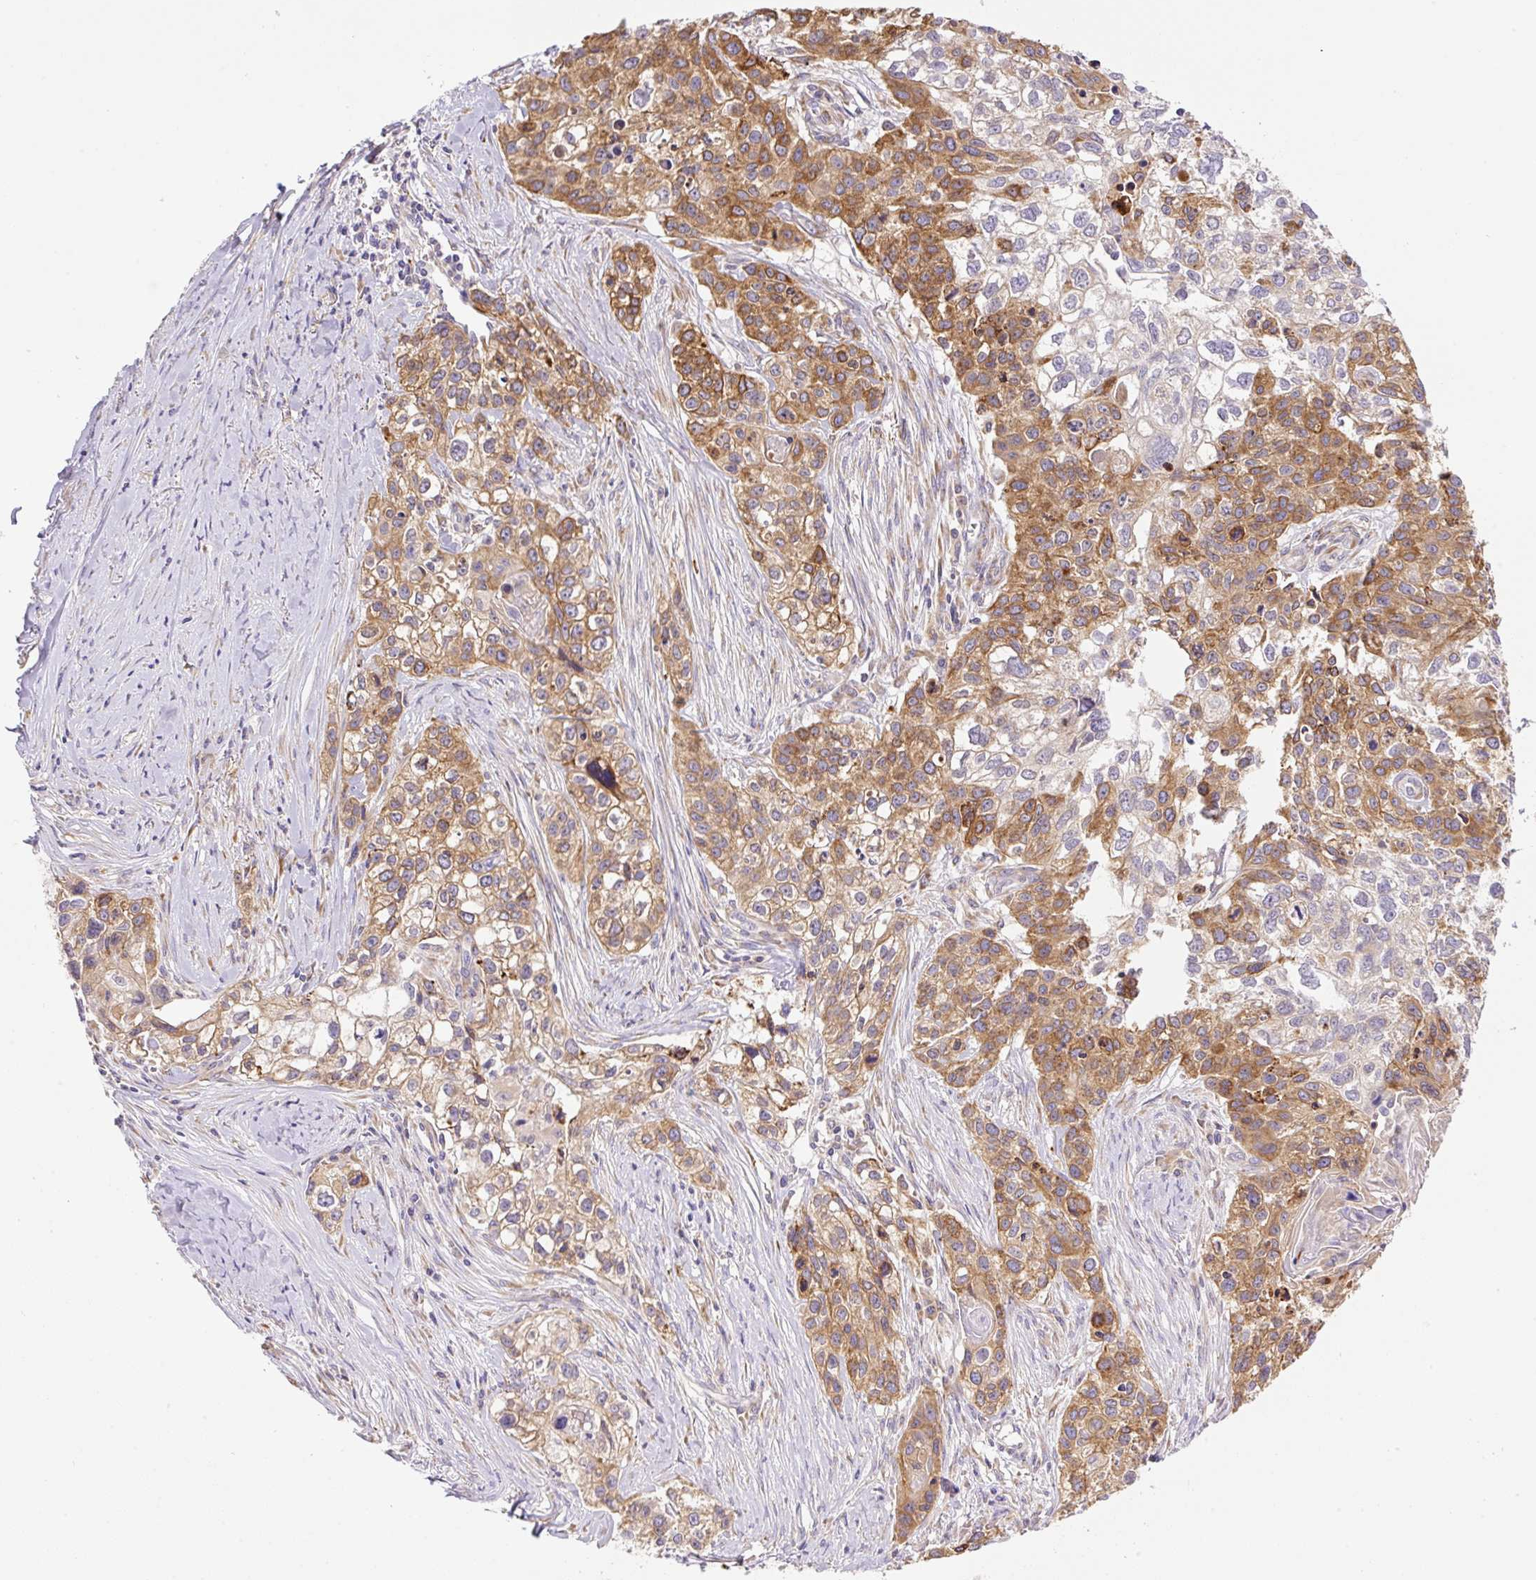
{"staining": {"intensity": "moderate", "quantity": ">75%", "location": "cytoplasmic/membranous"}, "tissue": "lung cancer", "cell_type": "Tumor cells", "image_type": "cancer", "snomed": [{"axis": "morphology", "description": "Squamous cell carcinoma, NOS"}, {"axis": "topography", "description": "Lung"}], "caption": "The immunohistochemical stain labels moderate cytoplasmic/membranous staining in tumor cells of lung cancer (squamous cell carcinoma) tissue.", "gene": "POFUT1", "patient": {"sex": "male", "age": 74}}